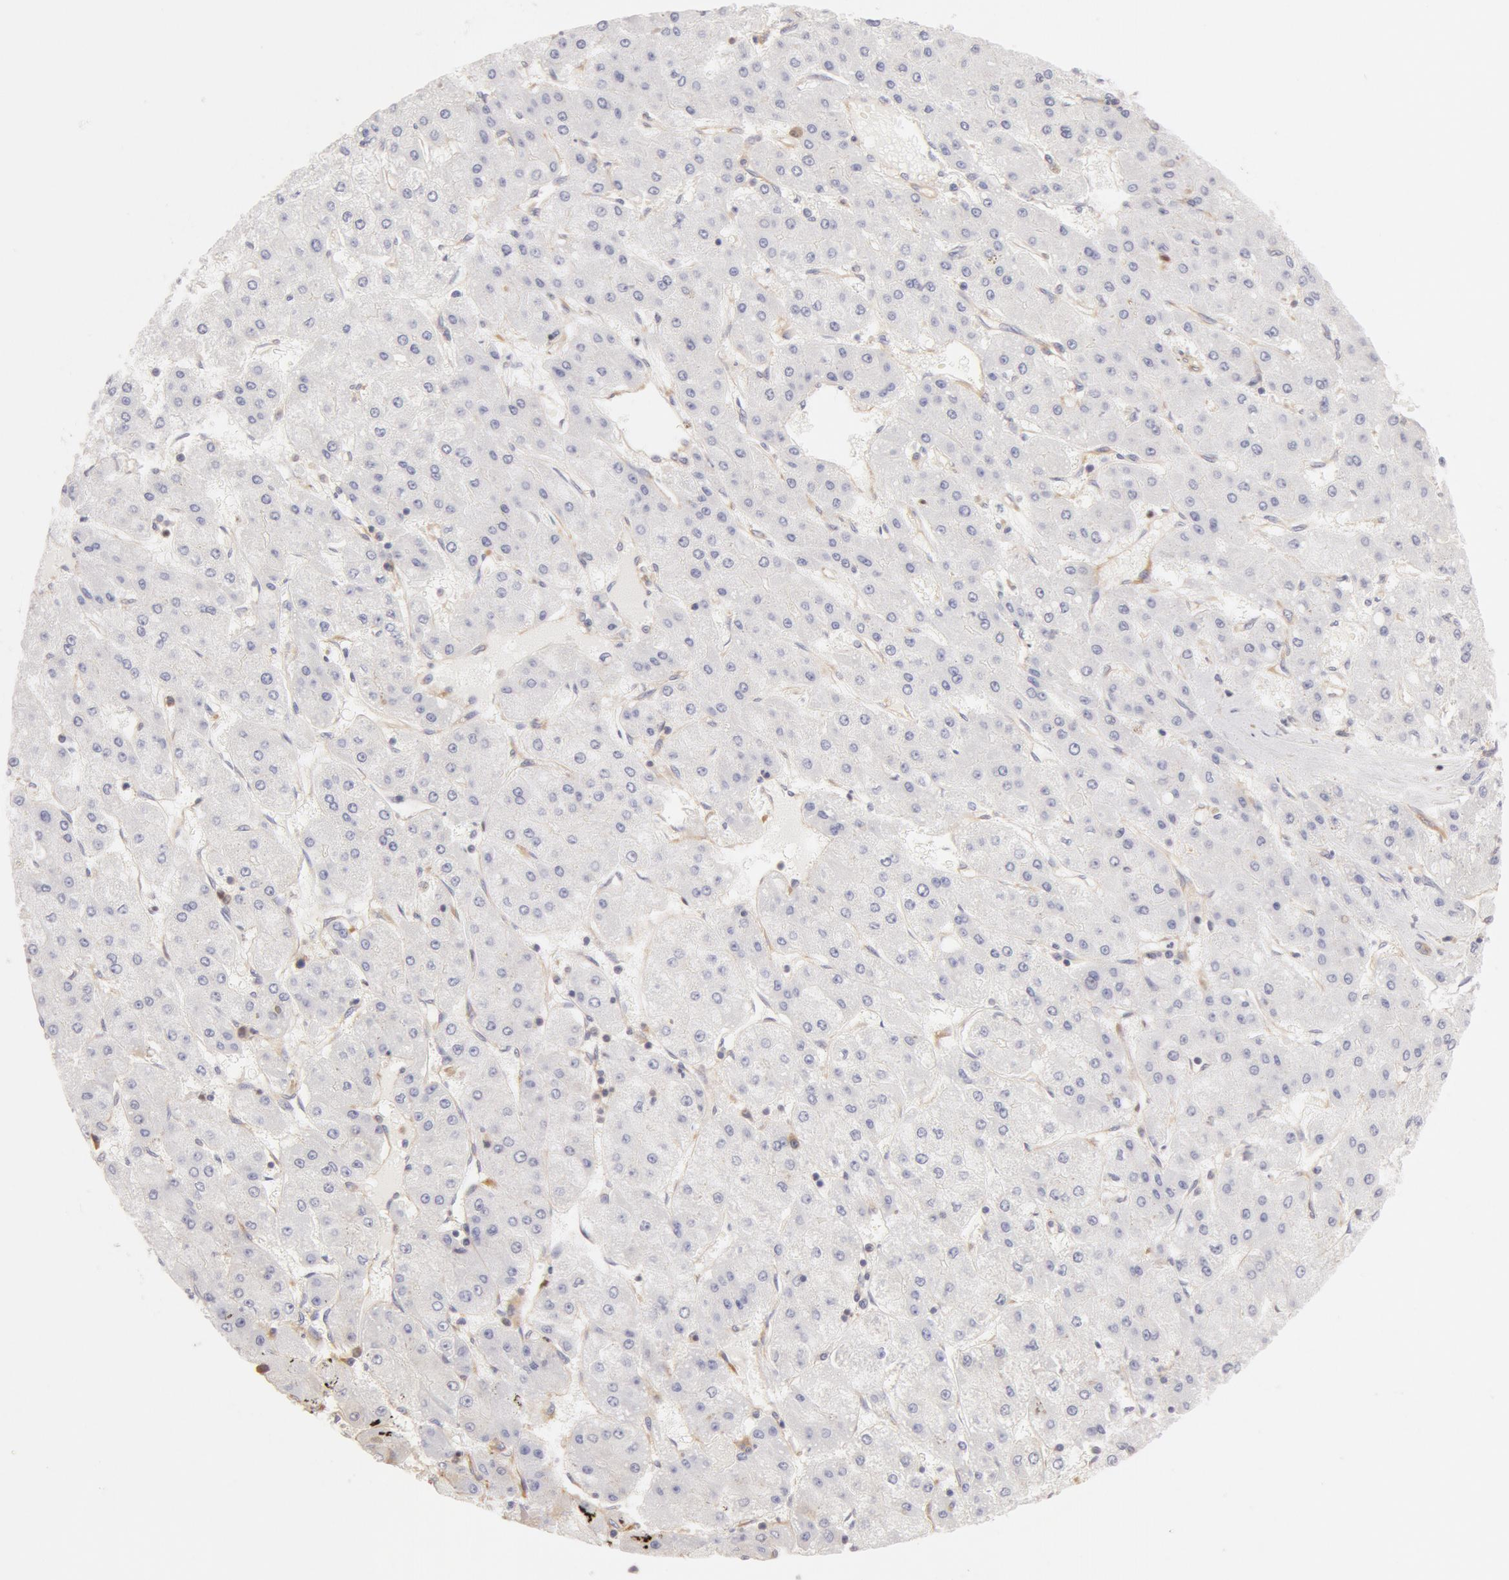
{"staining": {"intensity": "negative", "quantity": "none", "location": "none"}, "tissue": "liver cancer", "cell_type": "Tumor cells", "image_type": "cancer", "snomed": [{"axis": "morphology", "description": "Carcinoma, Hepatocellular, NOS"}, {"axis": "topography", "description": "Liver"}], "caption": "Immunohistochemistry (IHC) photomicrograph of liver hepatocellular carcinoma stained for a protein (brown), which exhibits no expression in tumor cells.", "gene": "DDX3Y", "patient": {"sex": "female", "age": 52}}